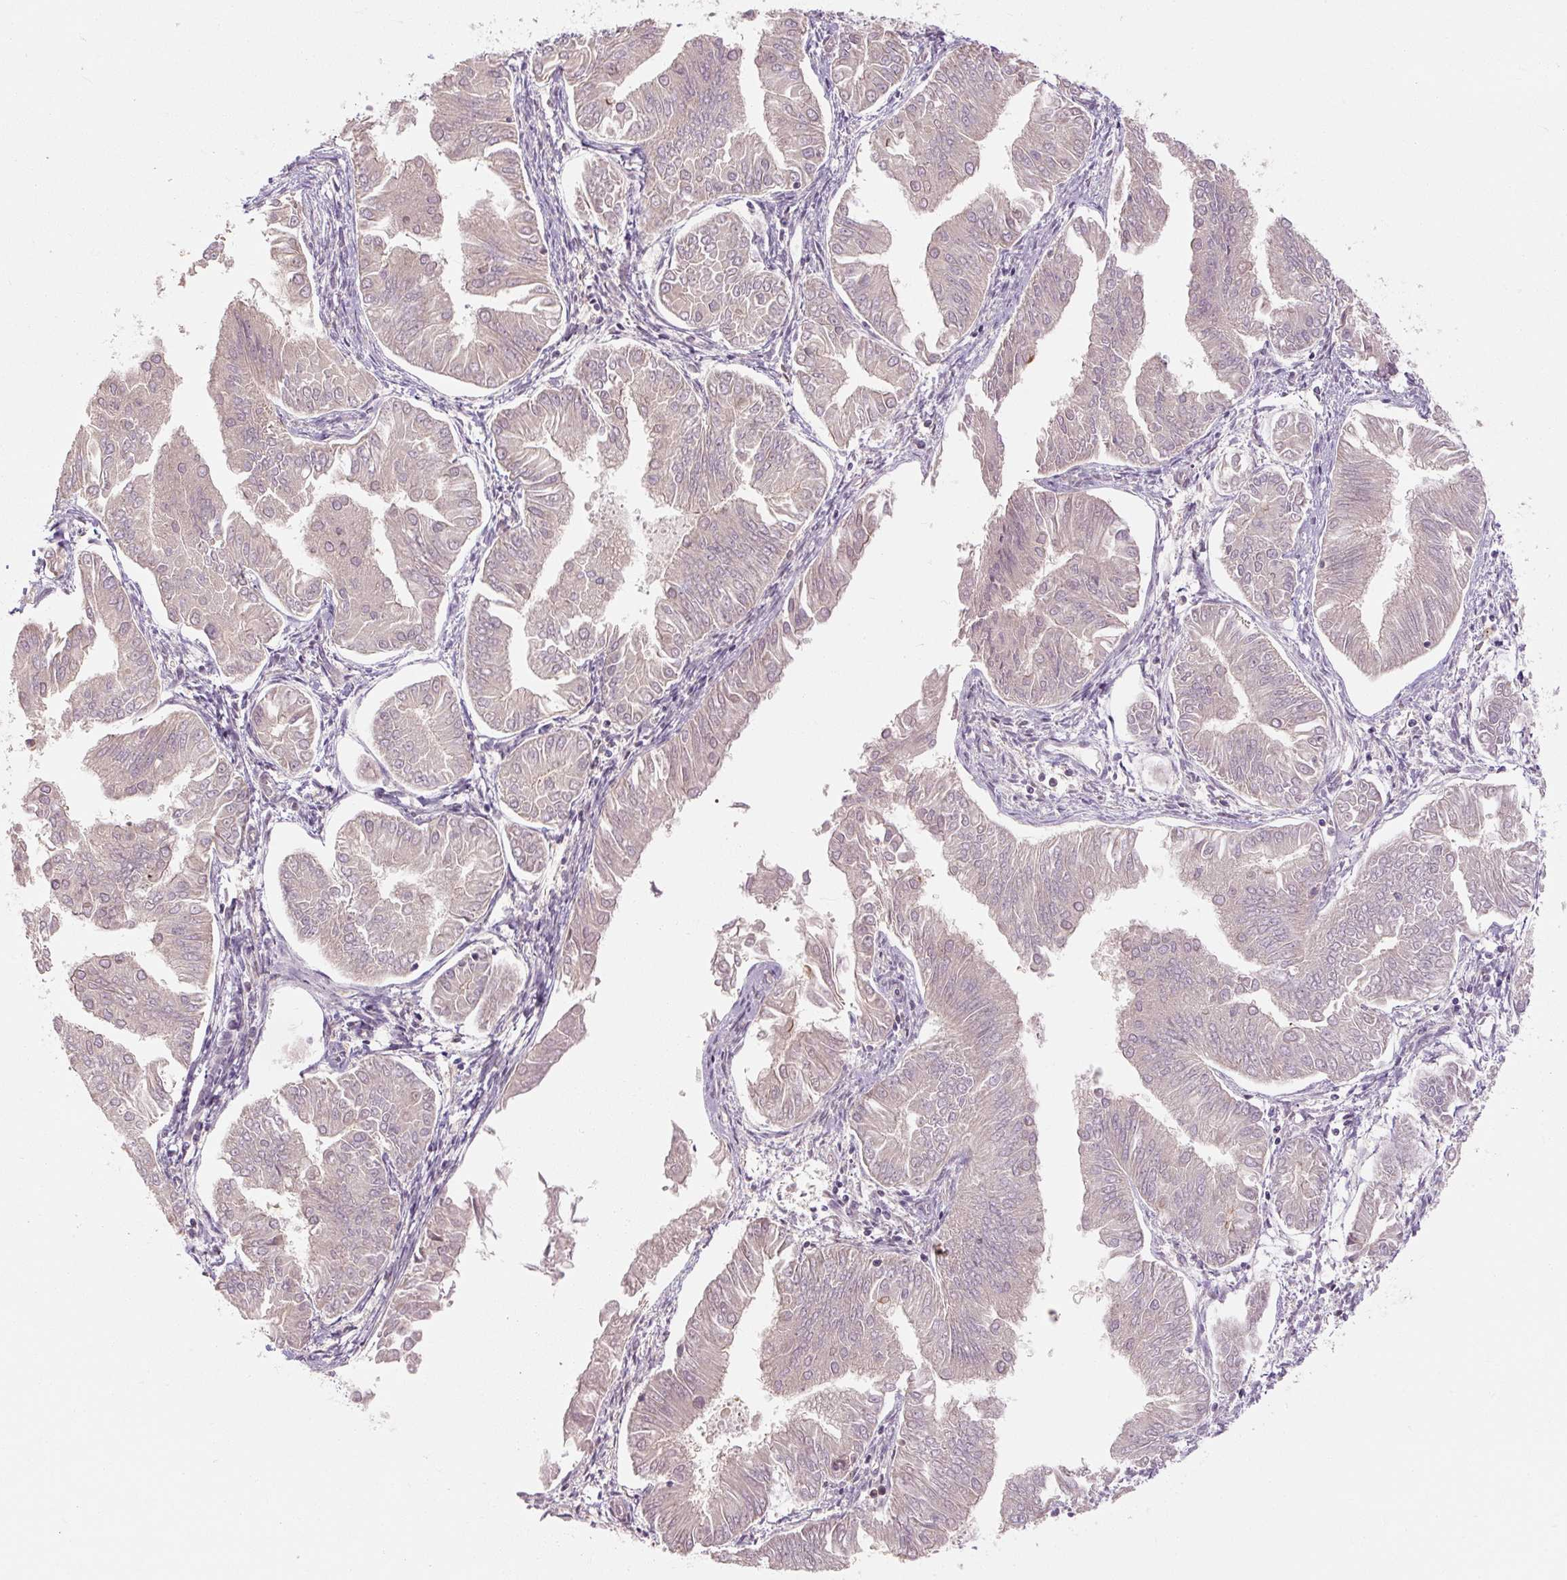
{"staining": {"intensity": "negative", "quantity": "none", "location": "none"}, "tissue": "endometrial cancer", "cell_type": "Tumor cells", "image_type": "cancer", "snomed": [{"axis": "morphology", "description": "Adenocarcinoma, NOS"}, {"axis": "topography", "description": "Endometrium"}], "caption": "There is no significant positivity in tumor cells of endometrial cancer (adenocarcinoma).", "gene": "RB1CC1", "patient": {"sex": "female", "age": 53}}